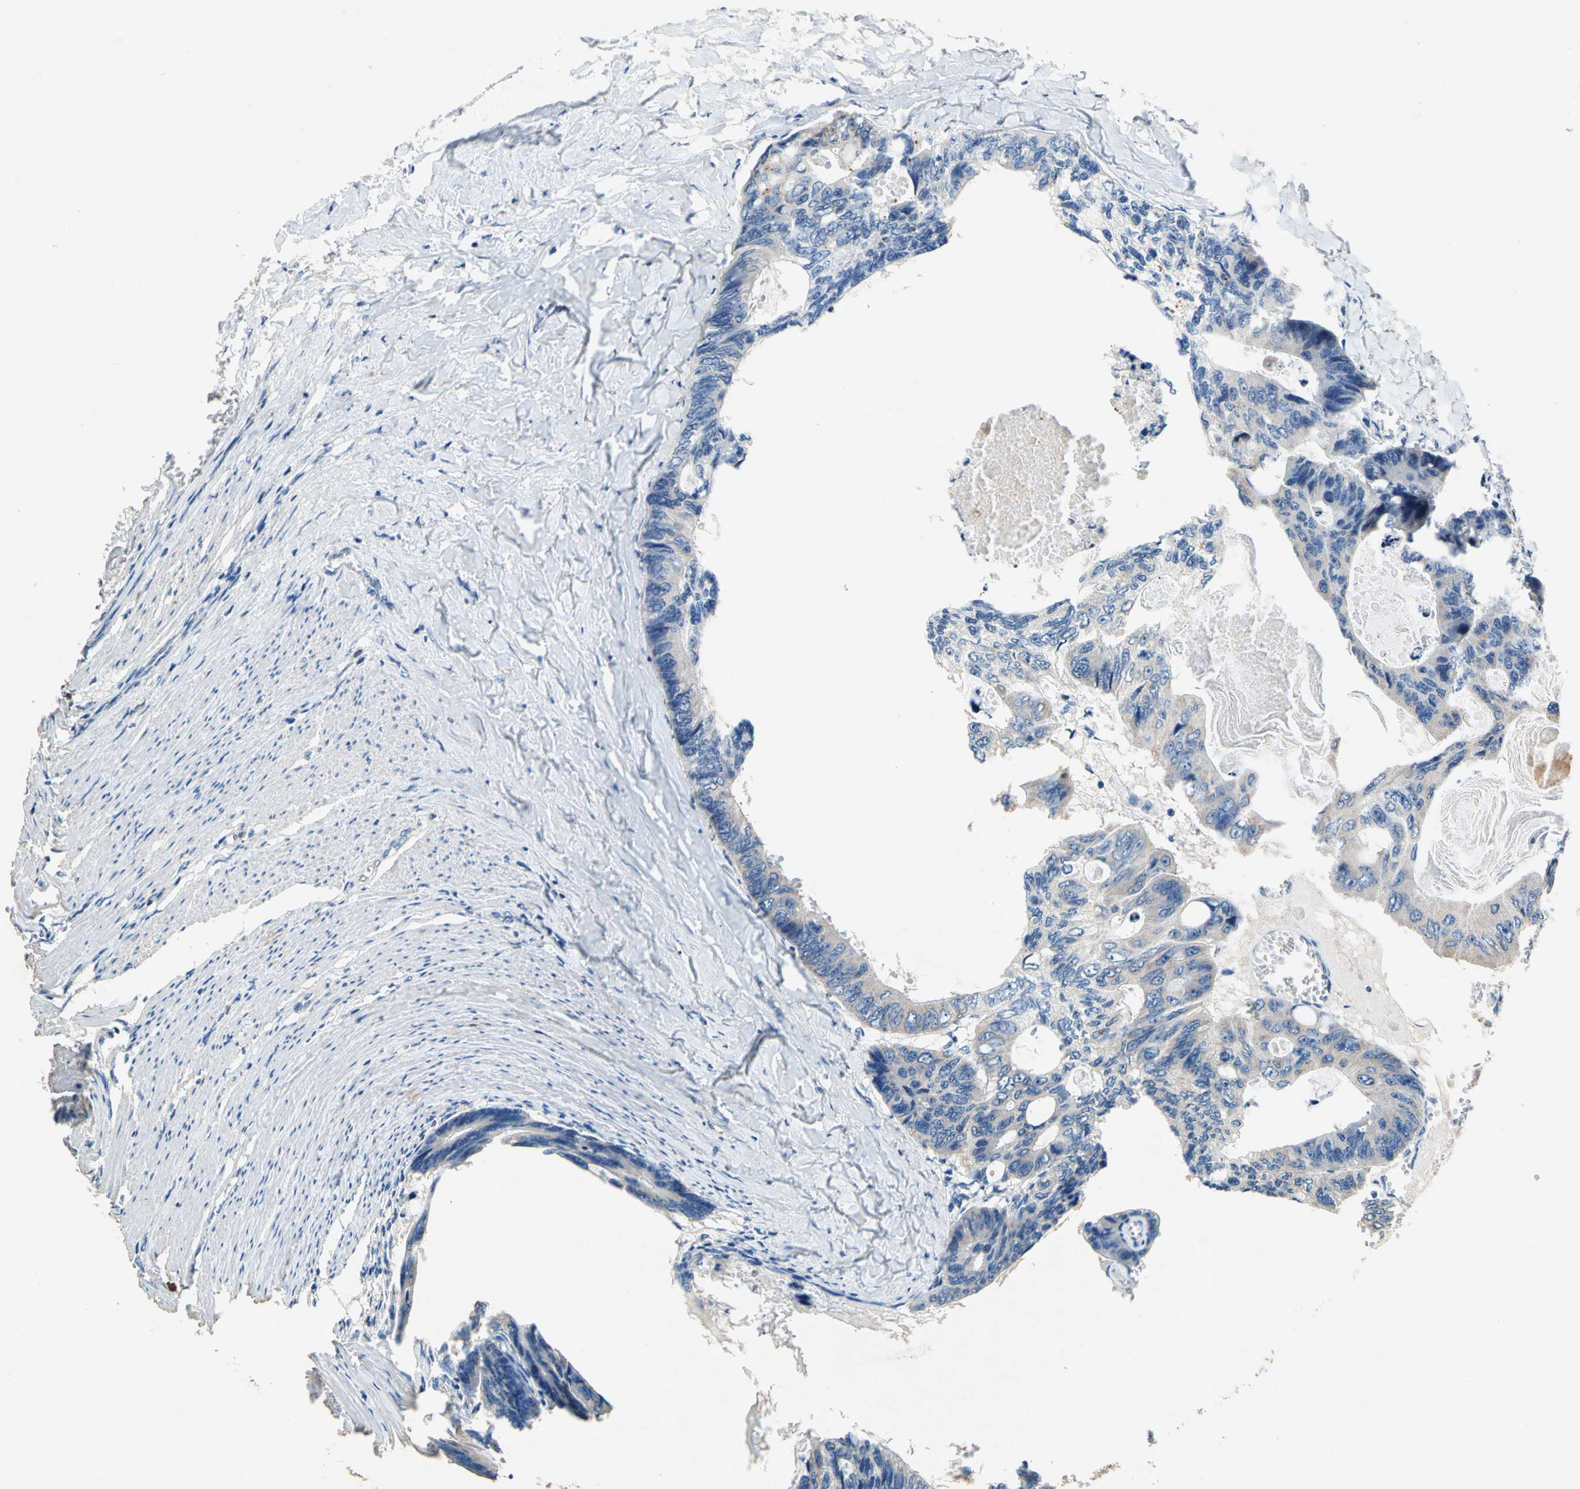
{"staining": {"intensity": "weak", "quantity": ">75%", "location": "cytoplasmic/membranous"}, "tissue": "colorectal cancer", "cell_type": "Tumor cells", "image_type": "cancer", "snomed": [{"axis": "morphology", "description": "Adenocarcinoma, NOS"}, {"axis": "topography", "description": "Colon"}], "caption": "A low amount of weak cytoplasmic/membranous staining is identified in approximately >75% of tumor cells in colorectal adenocarcinoma tissue. (DAB IHC with brightfield microscopy, high magnification).", "gene": "ADAMTS5", "patient": {"sex": "female", "age": 55}}